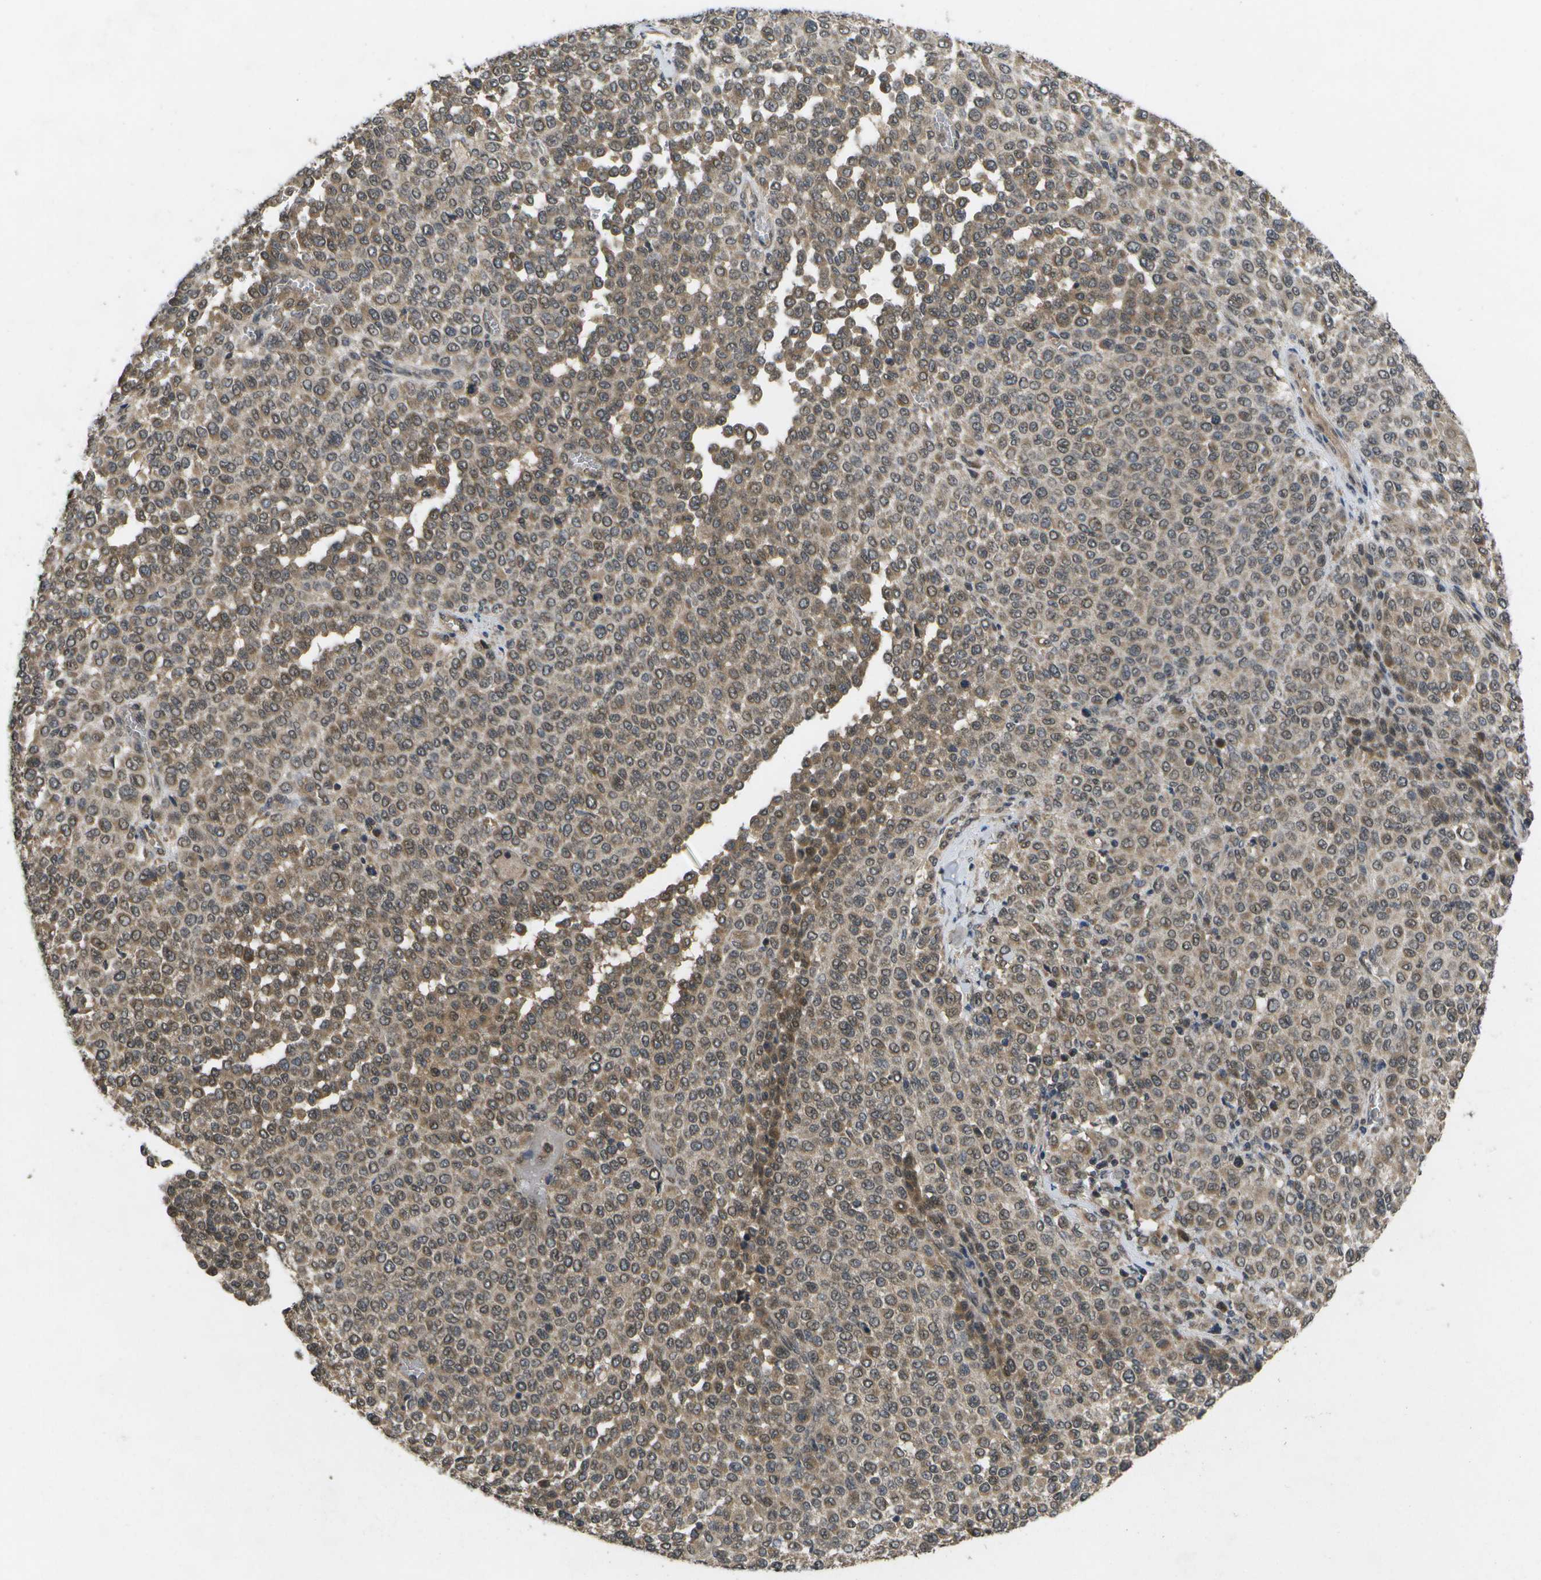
{"staining": {"intensity": "moderate", "quantity": ">75%", "location": "cytoplasmic/membranous,nuclear"}, "tissue": "melanoma", "cell_type": "Tumor cells", "image_type": "cancer", "snomed": [{"axis": "morphology", "description": "Malignant melanoma, Metastatic site"}, {"axis": "topography", "description": "Pancreas"}], "caption": "This is an image of immunohistochemistry staining of malignant melanoma (metastatic site), which shows moderate staining in the cytoplasmic/membranous and nuclear of tumor cells.", "gene": "ALAS1", "patient": {"sex": "female", "age": 30}}